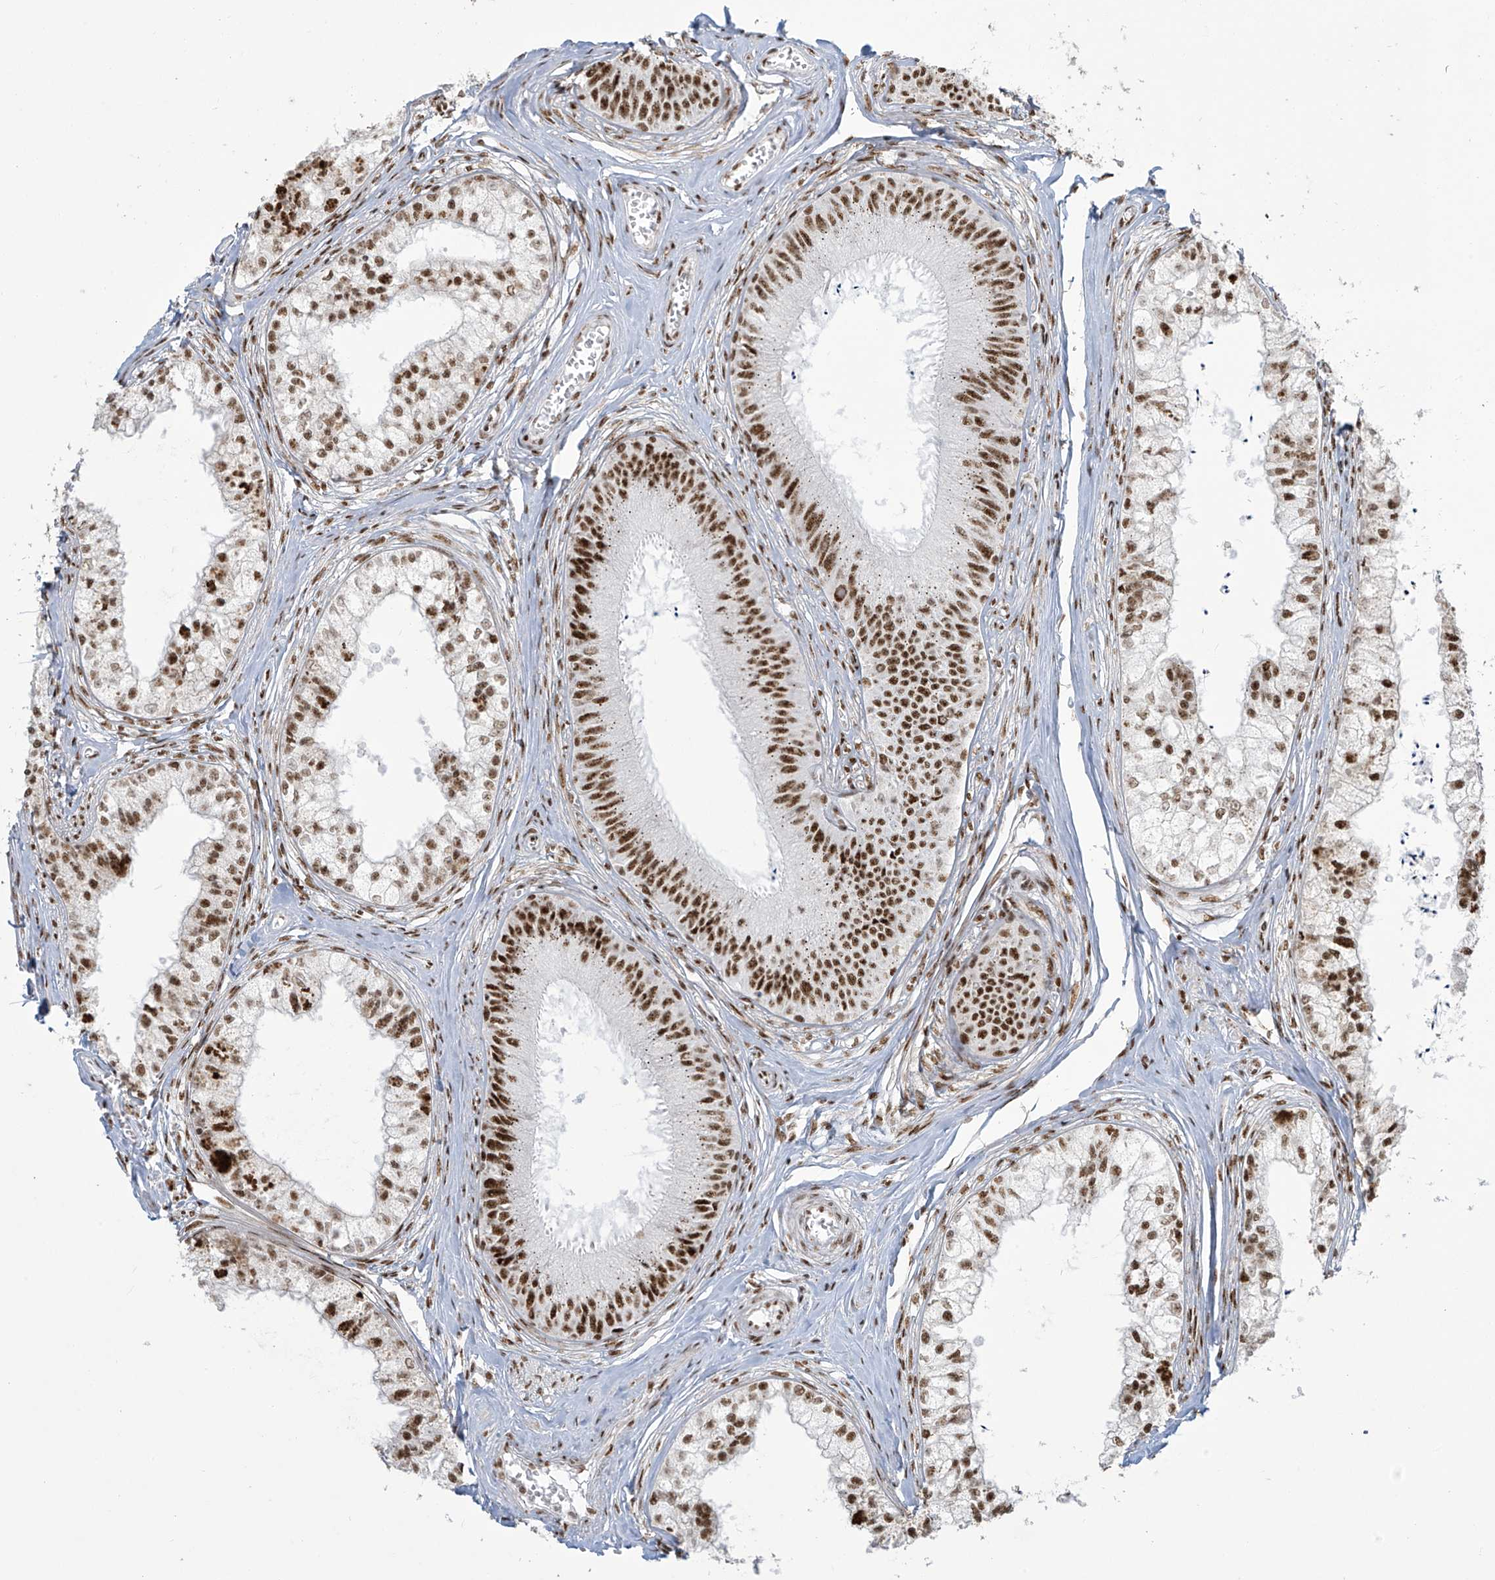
{"staining": {"intensity": "strong", "quantity": "25%-75%", "location": "nuclear"}, "tissue": "epididymis", "cell_type": "Glandular cells", "image_type": "normal", "snomed": [{"axis": "morphology", "description": "Normal tissue, NOS"}, {"axis": "topography", "description": "Epididymis"}], "caption": "DAB immunohistochemical staining of normal epididymis reveals strong nuclear protein positivity in about 25%-75% of glandular cells.", "gene": "MS4A6A", "patient": {"sex": "male", "age": 79}}